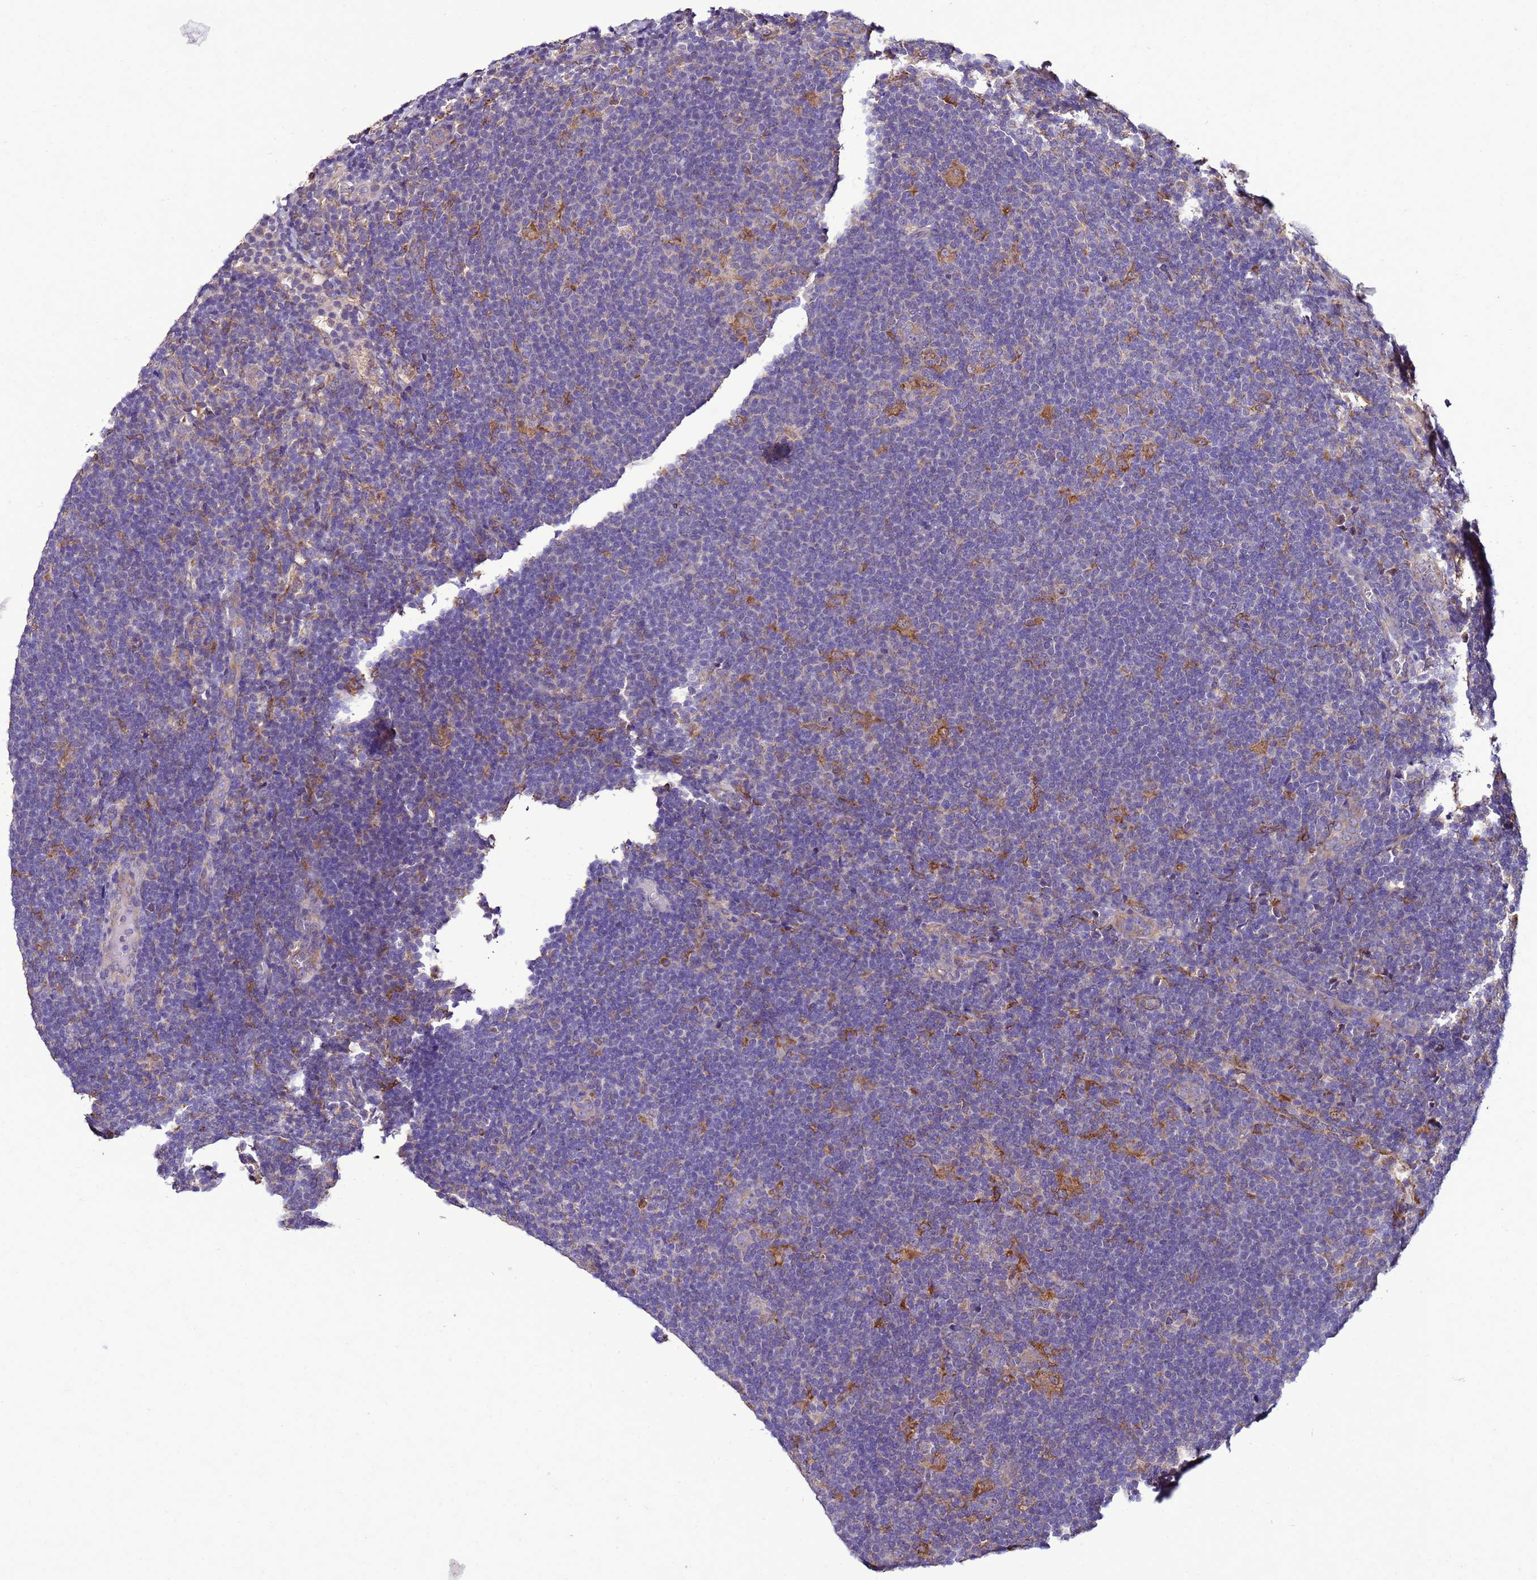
{"staining": {"intensity": "negative", "quantity": "none", "location": "none"}, "tissue": "lymphoma", "cell_type": "Tumor cells", "image_type": "cancer", "snomed": [{"axis": "morphology", "description": "Hodgkin's disease, NOS"}, {"axis": "topography", "description": "Lymph node"}], "caption": "A histopathology image of lymphoma stained for a protein displays no brown staining in tumor cells.", "gene": "ANTKMT", "patient": {"sex": "female", "age": 57}}